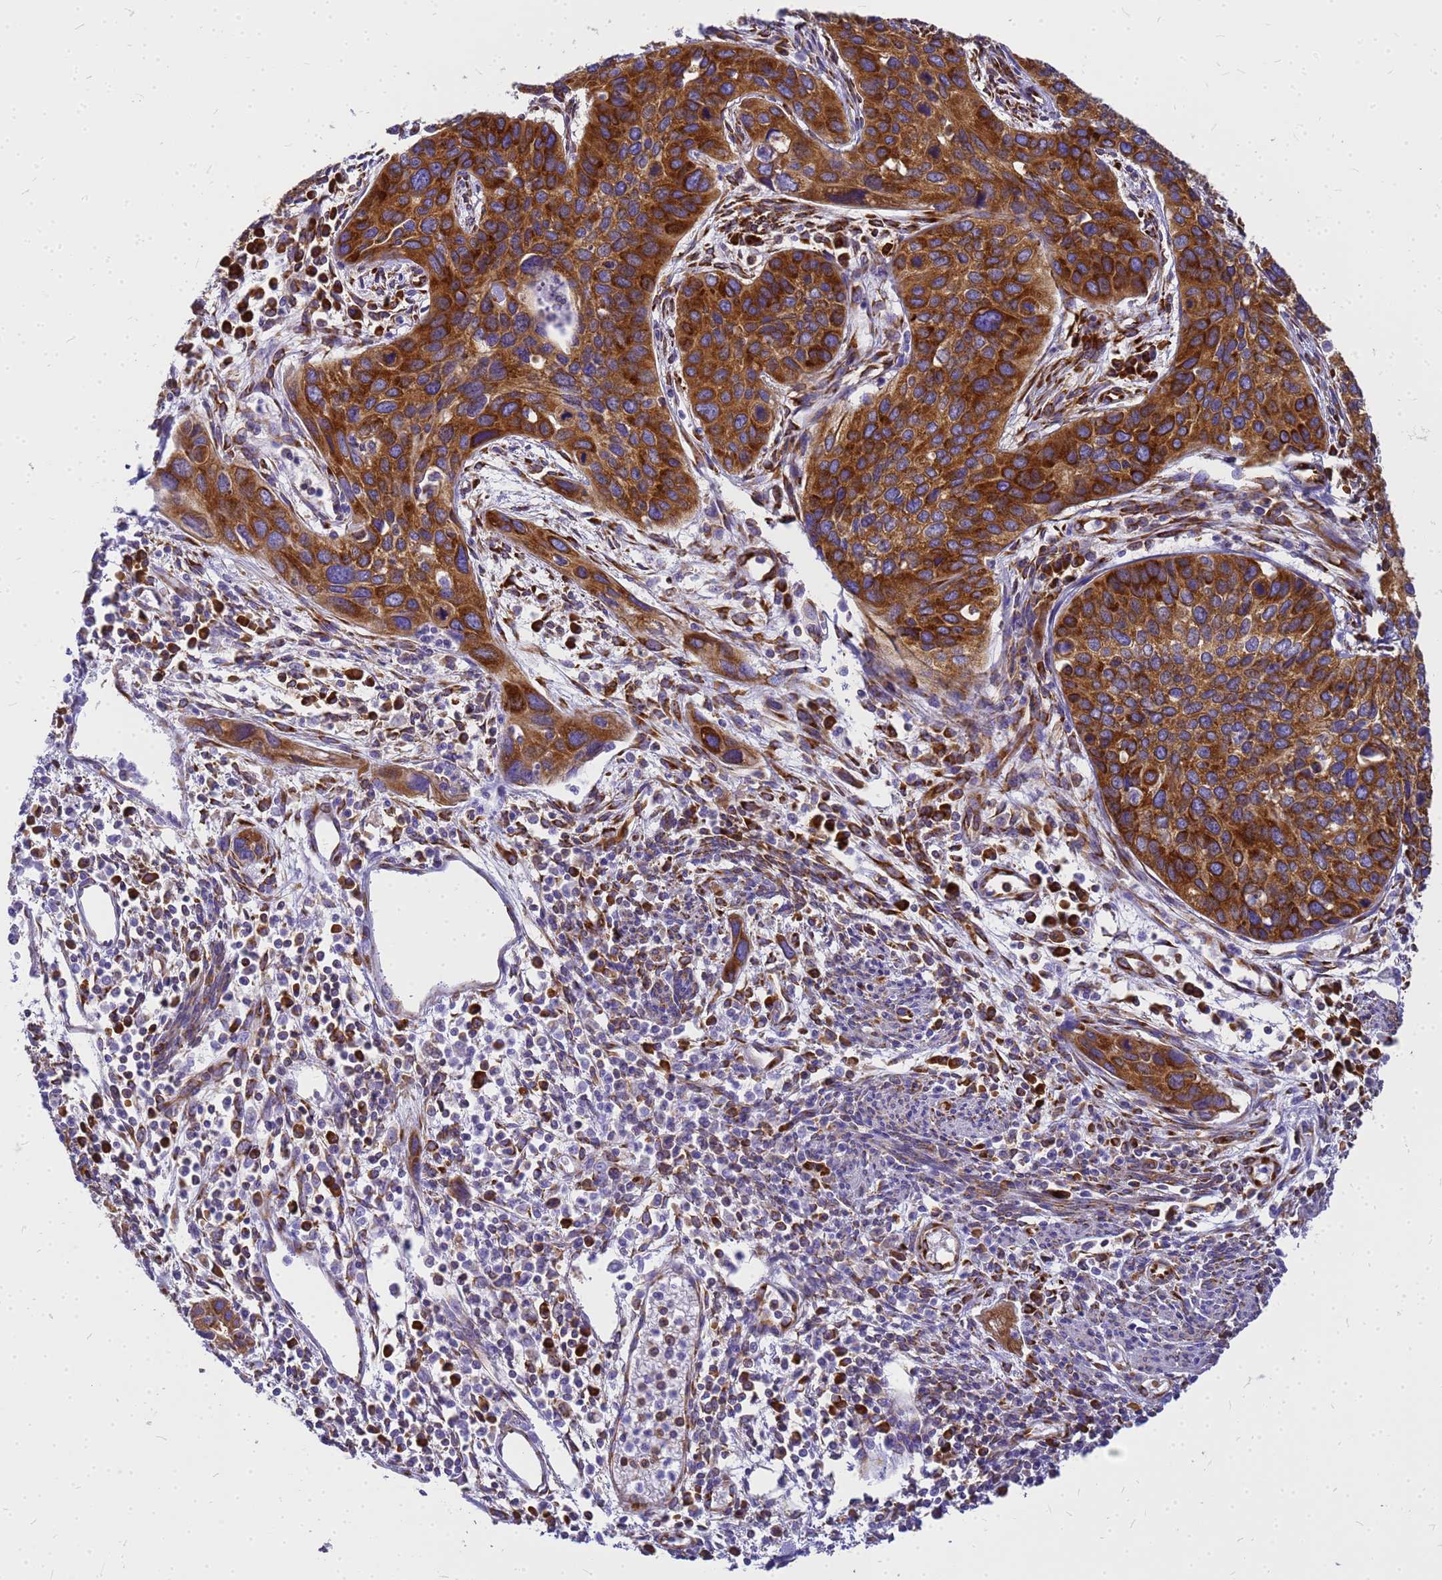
{"staining": {"intensity": "strong", "quantity": ">75%", "location": "cytoplasmic/membranous"}, "tissue": "cervical cancer", "cell_type": "Tumor cells", "image_type": "cancer", "snomed": [{"axis": "morphology", "description": "Squamous cell carcinoma, NOS"}, {"axis": "topography", "description": "Cervix"}], "caption": "A brown stain shows strong cytoplasmic/membranous positivity of a protein in human cervical cancer tumor cells. Using DAB (brown) and hematoxylin (blue) stains, captured at high magnification using brightfield microscopy.", "gene": "EEF1D", "patient": {"sex": "female", "age": 55}}